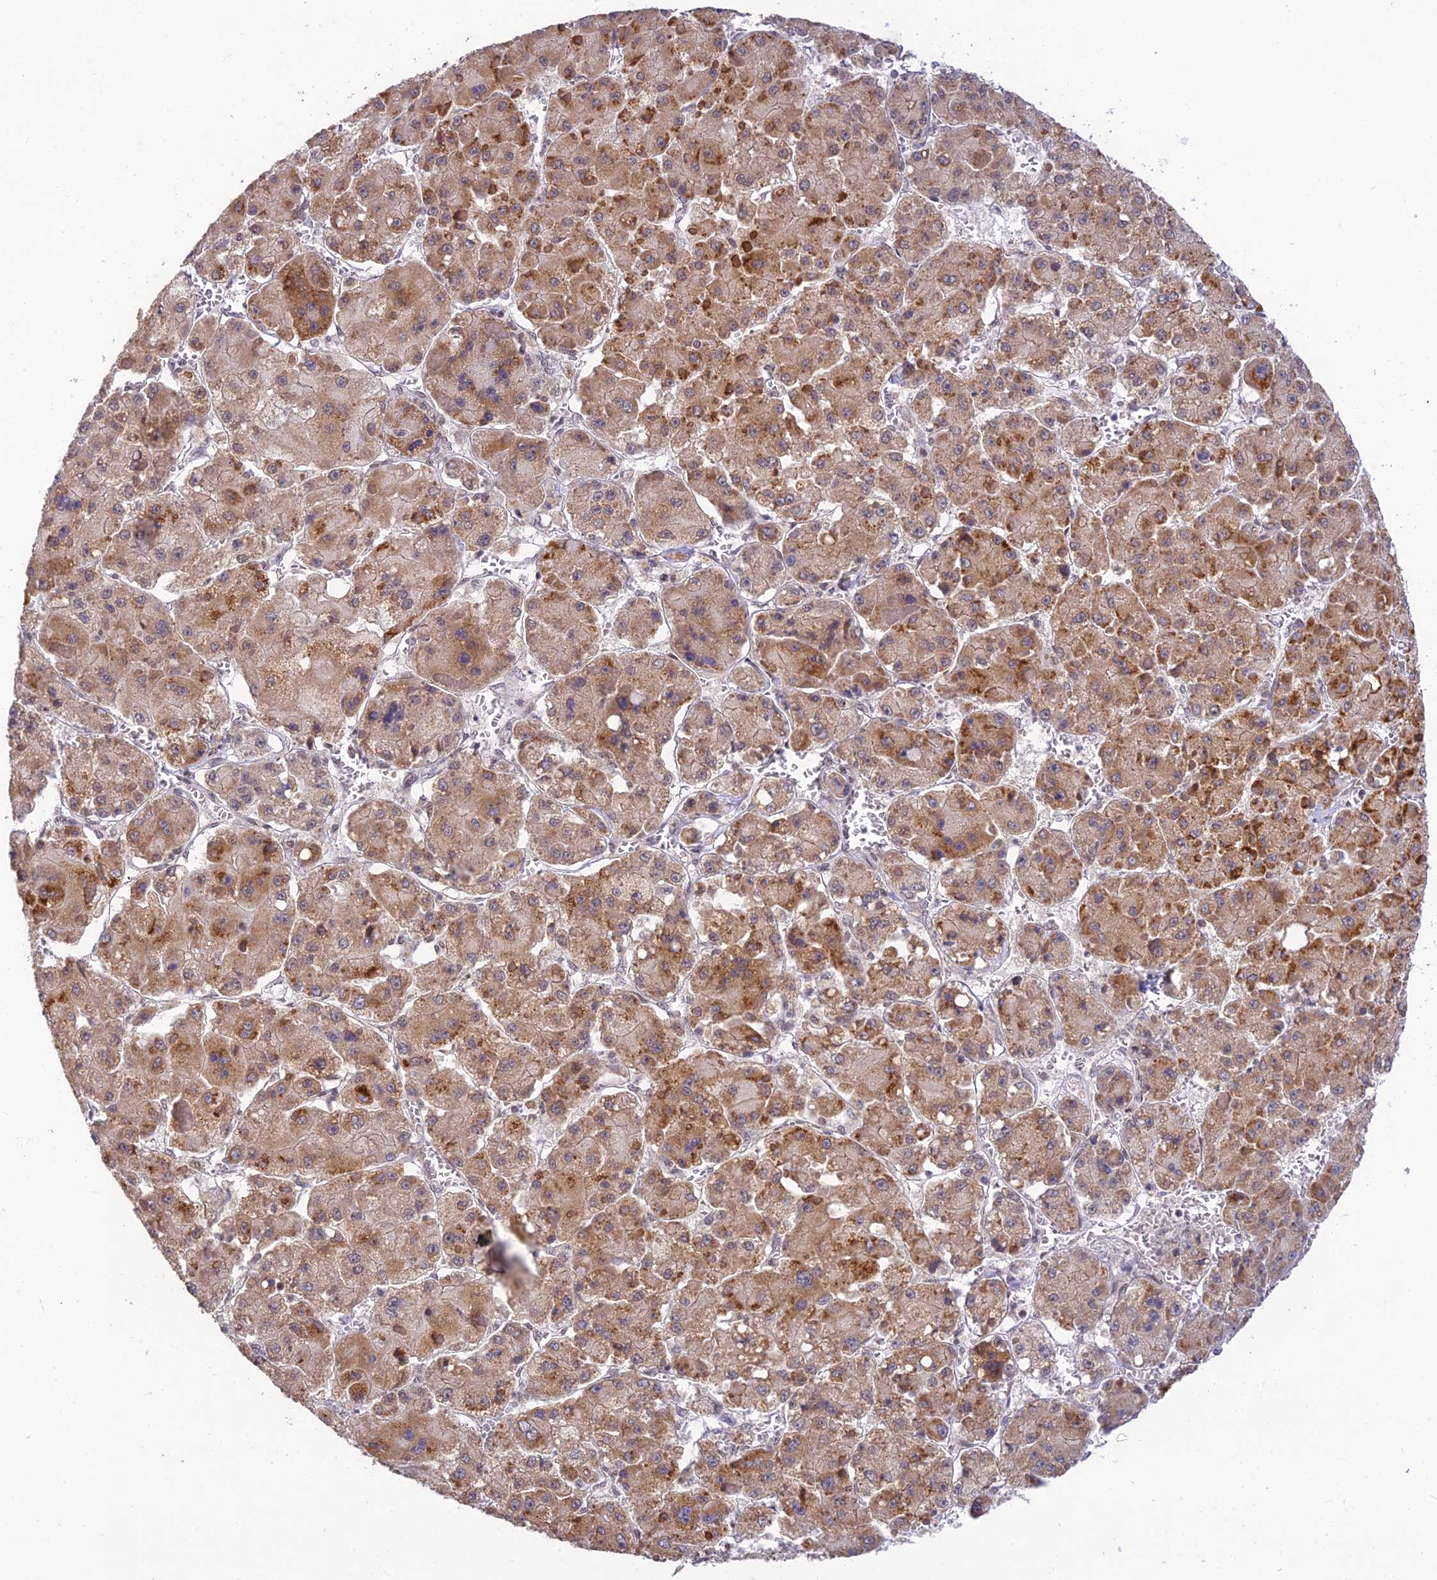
{"staining": {"intensity": "moderate", "quantity": ">75%", "location": "cytoplasmic/membranous"}, "tissue": "liver cancer", "cell_type": "Tumor cells", "image_type": "cancer", "snomed": [{"axis": "morphology", "description": "Carcinoma, Hepatocellular, NOS"}, {"axis": "topography", "description": "Liver"}], "caption": "Moderate cytoplasmic/membranous expression for a protein is appreciated in about >75% of tumor cells of hepatocellular carcinoma (liver) using immunohistochemistry.", "gene": "MICOS13", "patient": {"sex": "female", "age": 73}}